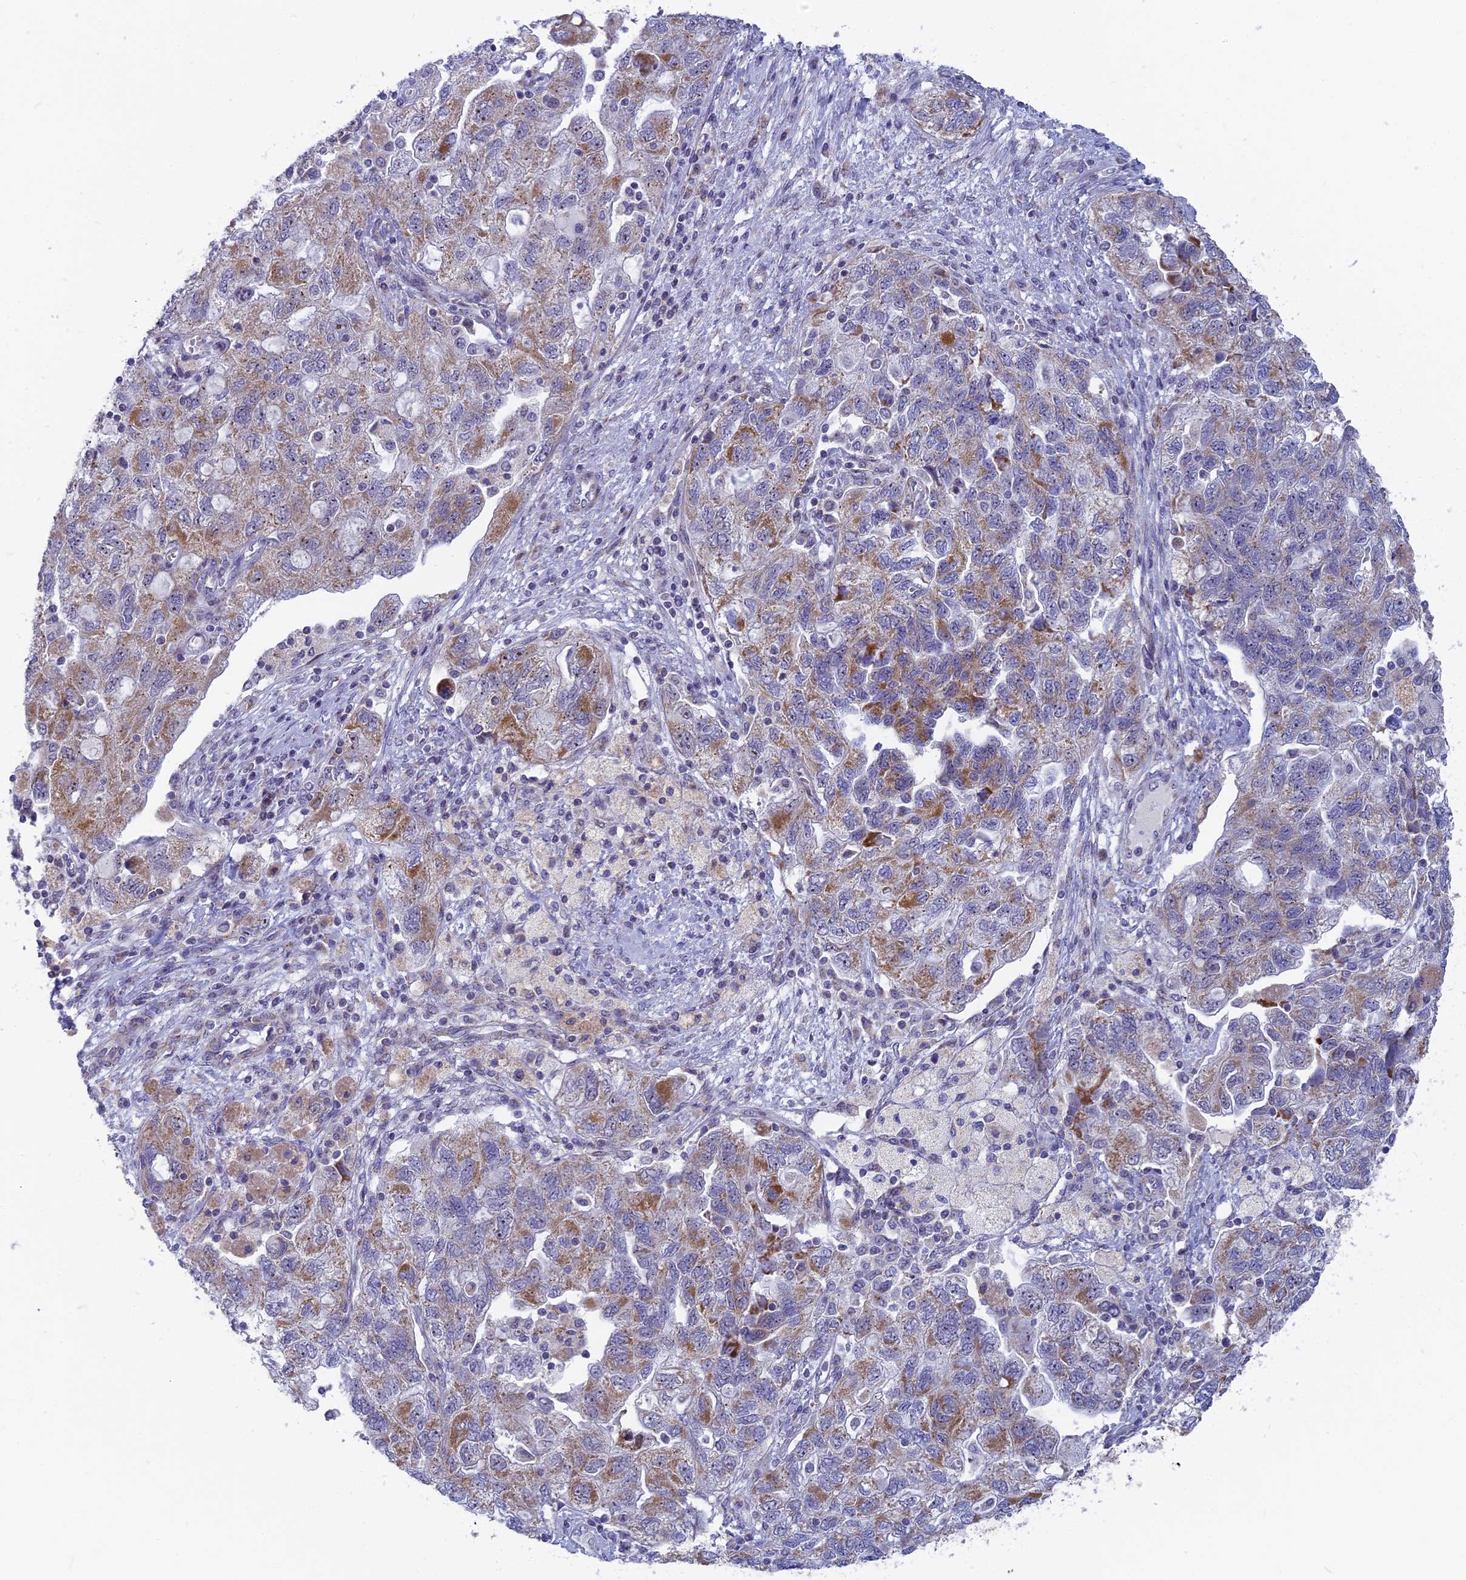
{"staining": {"intensity": "moderate", "quantity": "25%-75%", "location": "cytoplasmic/membranous"}, "tissue": "ovarian cancer", "cell_type": "Tumor cells", "image_type": "cancer", "snomed": [{"axis": "morphology", "description": "Carcinoma, NOS"}, {"axis": "morphology", "description": "Cystadenocarcinoma, serous, NOS"}, {"axis": "topography", "description": "Ovary"}], "caption": "DAB (3,3'-diaminobenzidine) immunohistochemical staining of human serous cystadenocarcinoma (ovarian) reveals moderate cytoplasmic/membranous protein positivity in approximately 25%-75% of tumor cells.", "gene": "DTWD1", "patient": {"sex": "female", "age": 69}}